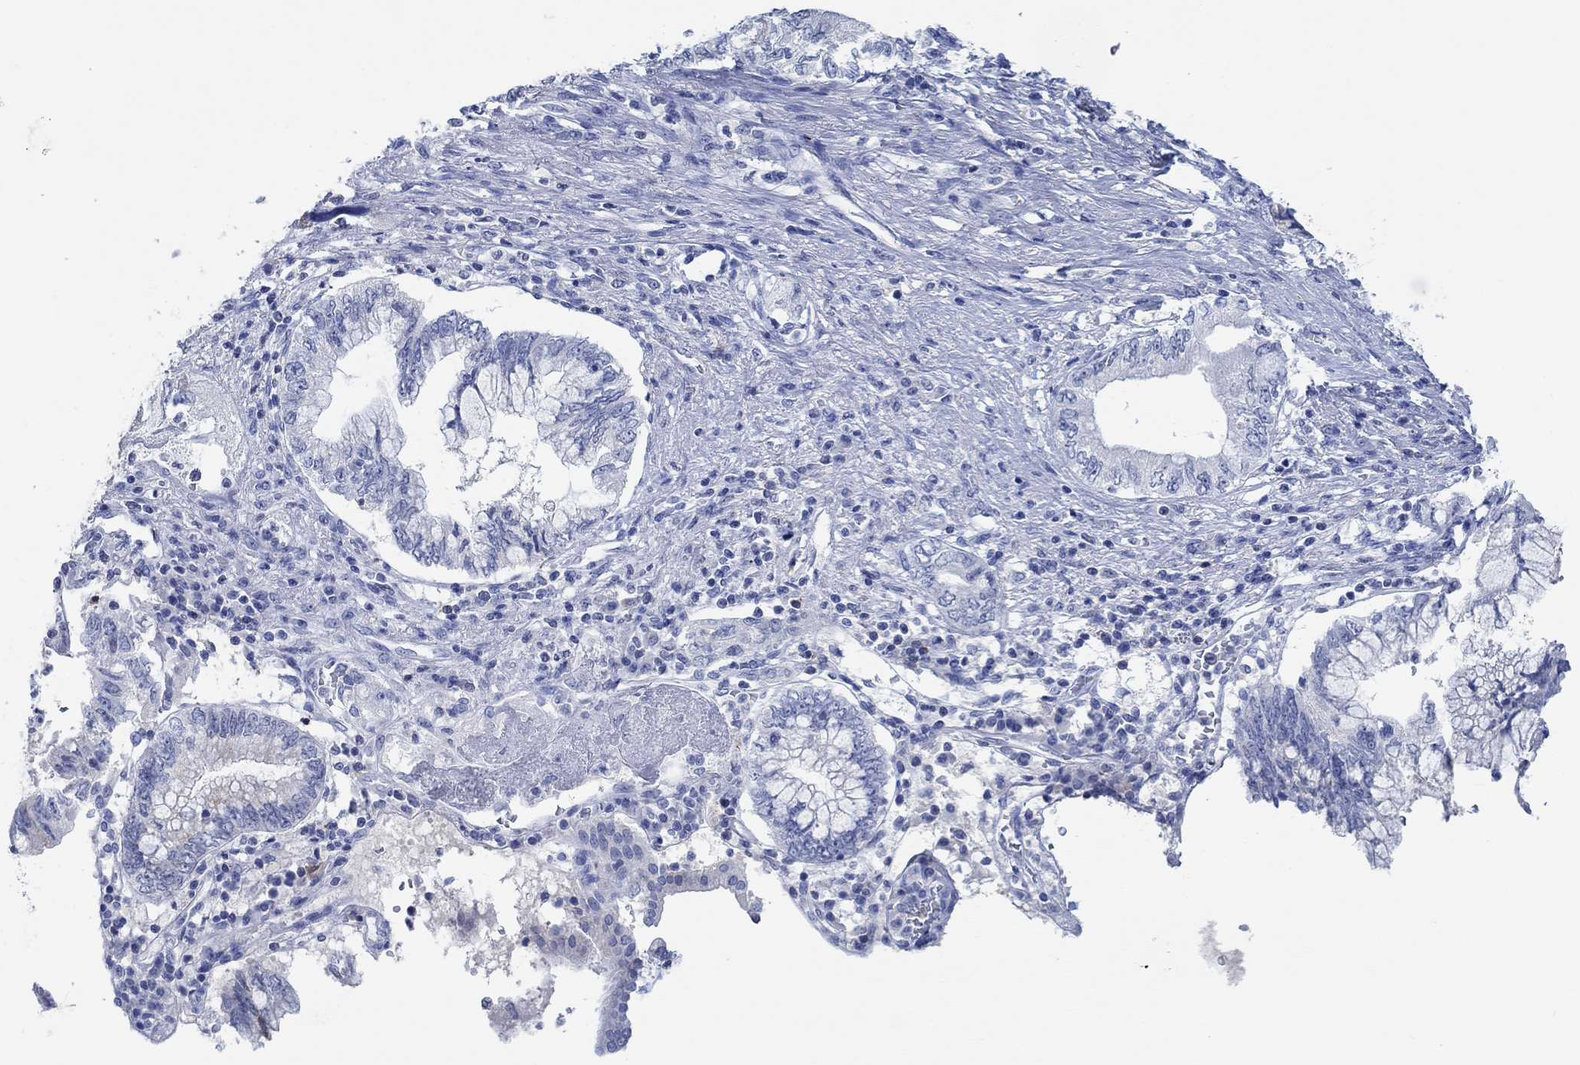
{"staining": {"intensity": "negative", "quantity": "none", "location": "none"}, "tissue": "pancreatic cancer", "cell_type": "Tumor cells", "image_type": "cancer", "snomed": [{"axis": "morphology", "description": "Adenocarcinoma, NOS"}, {"axis": "topography", "description": "Pancreas"}], "caption": "A micrograph of pancreatic cancer (adenocarcinoma) stained for a protein reveals no brown staining in tumor cells. (DAB (3,3'-diaminobenzidine) immunohistochemistry visualized using brightfield microscopy, high magnification).", "gene": "PPP1R17", "patient": {"sex": "female", "age": 73}}